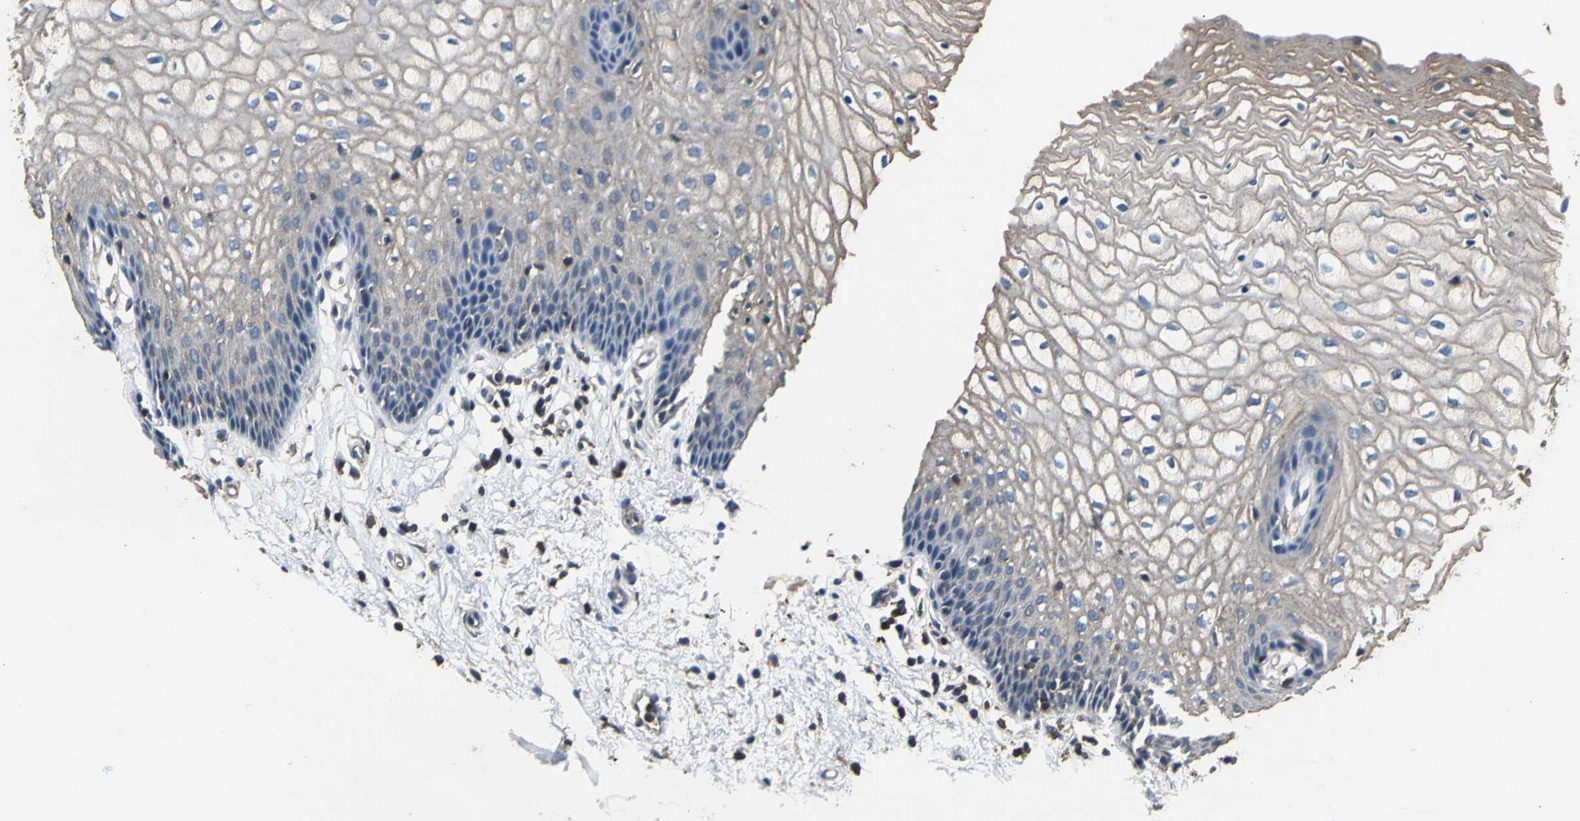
{"staining": {"intensity": "moderate", "quantity": ">75%", "location": "cytoplasmic/membranous"}, "tissue": "vagina", "cell_type": "Squamous epithelial cells", "image_type": "normal", "snomed": [{"axis": "morphology", "description": "Normal tissue, NOS"}, {"axis": "topography", "description": "Vagina"}], "caption": "Vagina stained for a protein (brown) exhibits moderate cytoplasmic/membranous positive expression in approximately >75% of squamous epithelial cells.", "gene": "PARVA", "patient": {"sex": "female", "age": 34}}